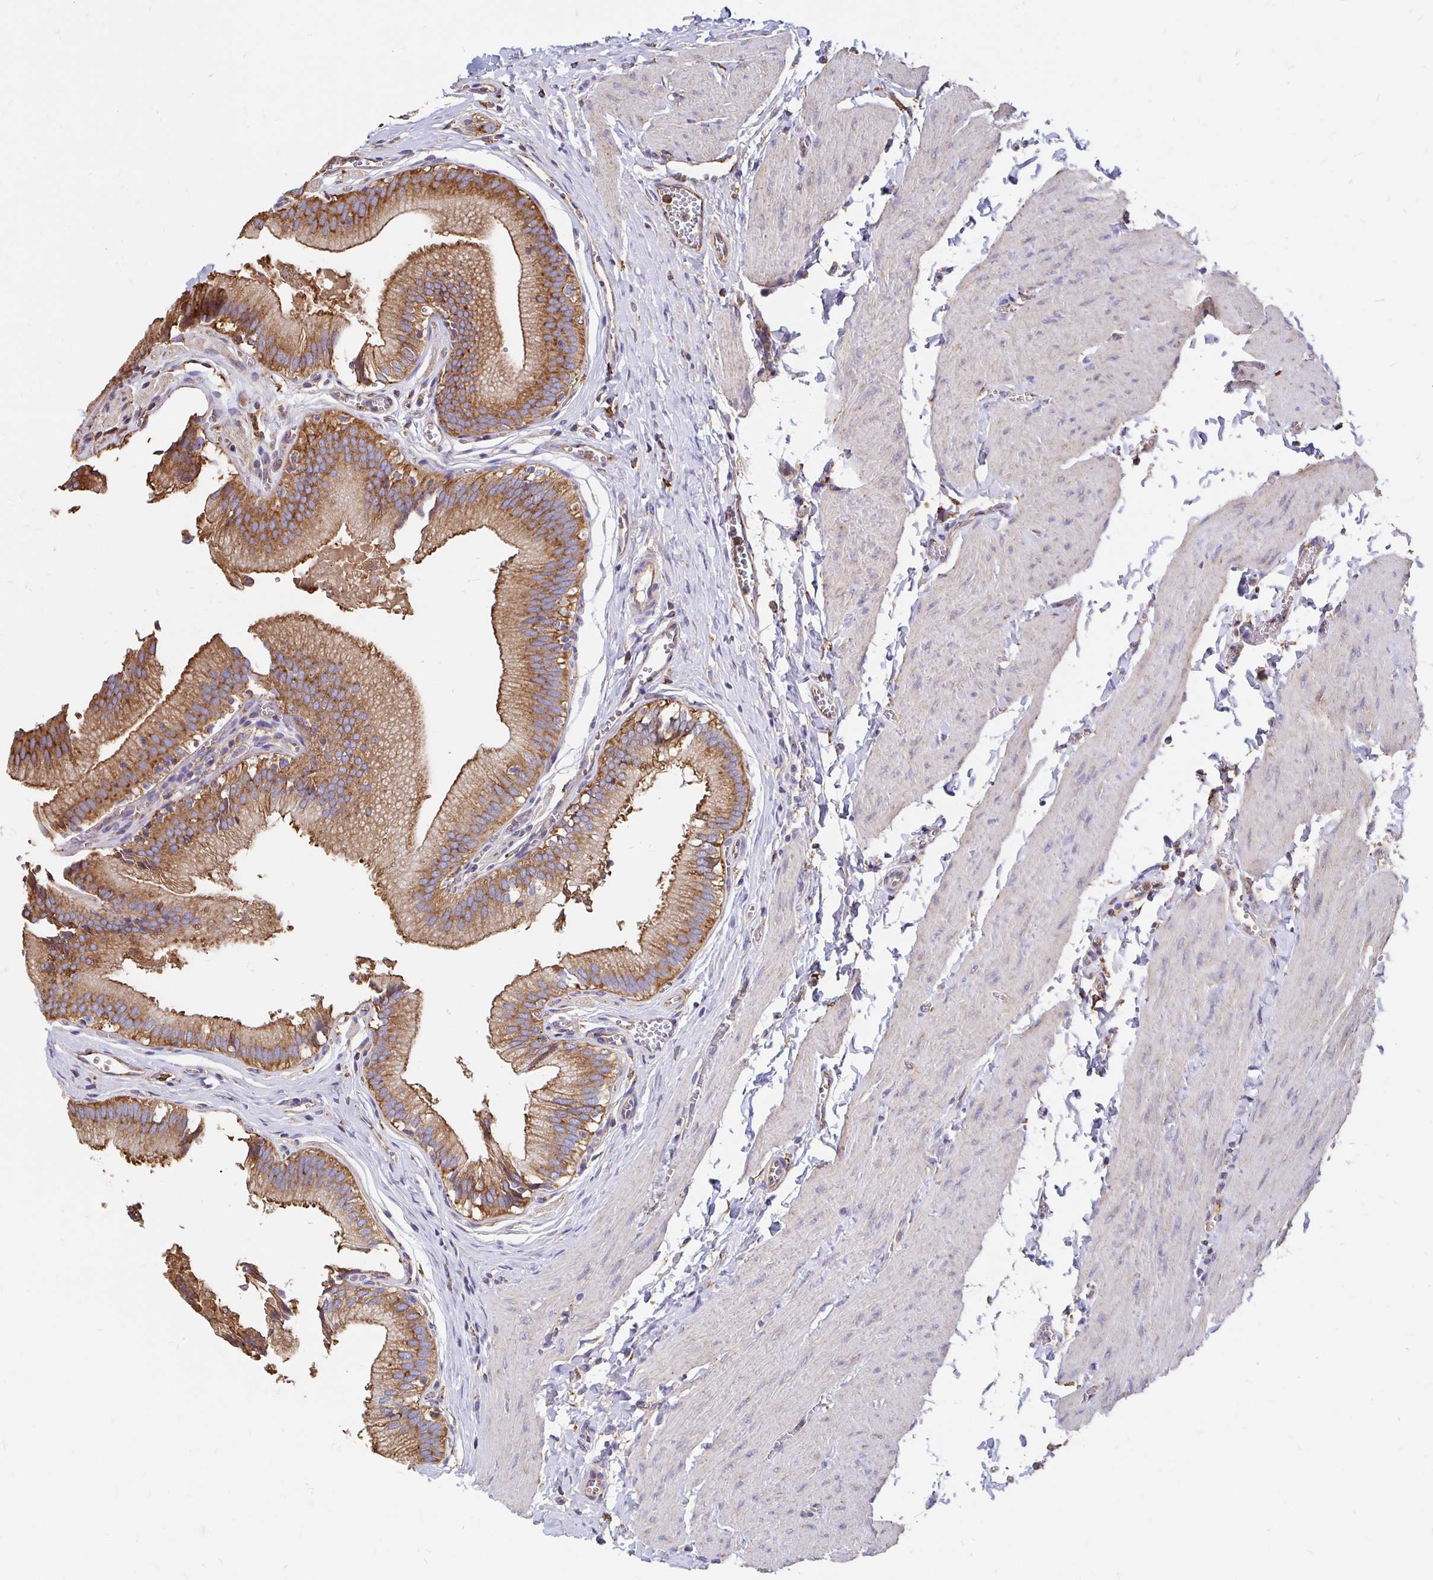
{"staining": {"intensity": "moderate", "quantity": ">75%", "location": "cytoplasmic/membranous"}, "tissue": "gallbladder", "cell_type": "Glandular cells", "image_type": "normal", "snomed": [{"axis": "morphology", "description": "Normal tissue, NOS"}, {"axis": "topography", "description": "Gallbladder"}, {"axis": "topography", "description": "Peripheral nerve tissue"}], "caption": "A photomicrograph of gallbladder stained for a protein demonstrates moderate cytoplasmic/membranous brown staining in glandular cells. The protein of interest is stained brown, and the nuclei are stained in blue (DAB (3,3'-diaminobenzidine) IHC with brightfield microscopy, high magnification).", "gene": "CLTC", "patient": {"sex": "male", "age": 17}}